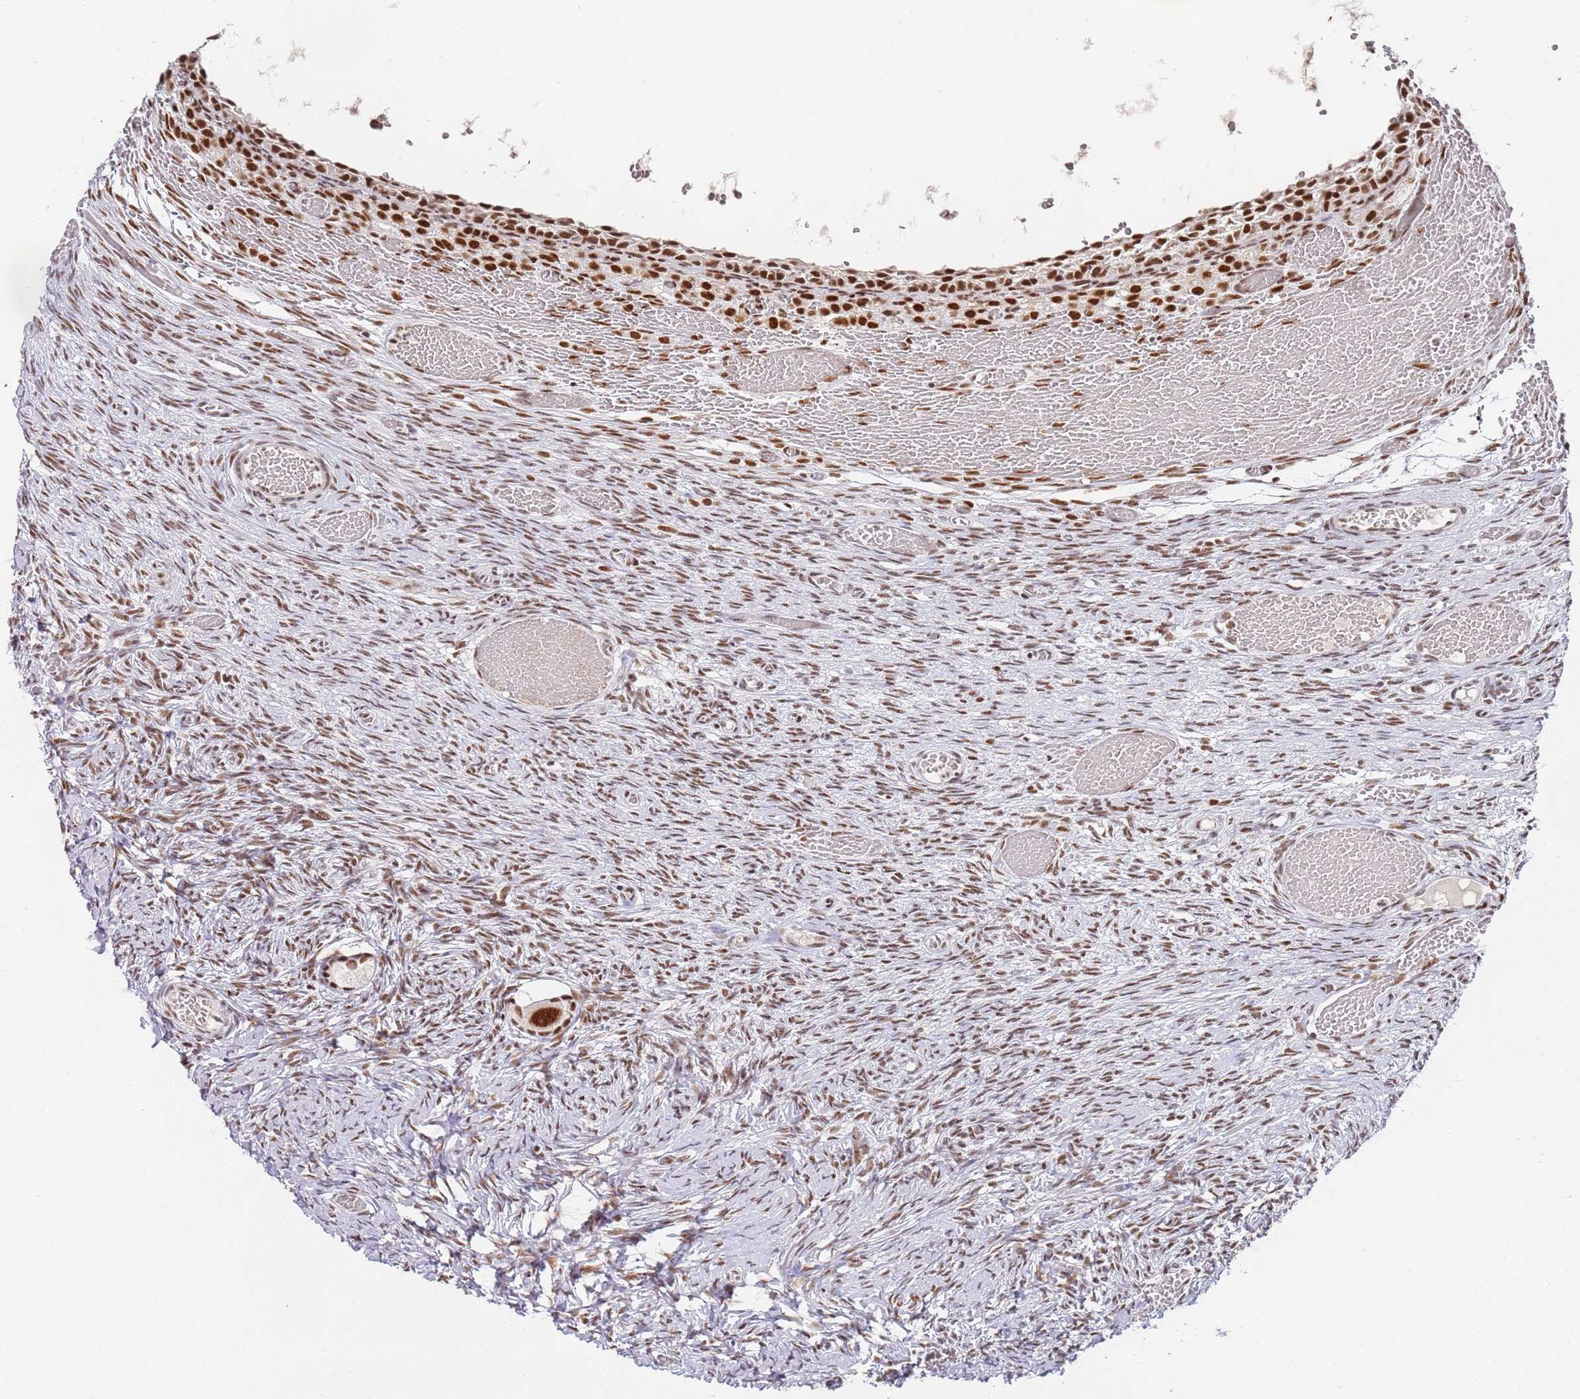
{"staining": {"intensity": "strong", "quantity": ">75%", "location": "nuclear"}, "tissue": "ovary", "cell_type": "Follicle cells", "image_type": "normal", "snomed": [{"axis": "morphology", "description": "Adenocarcinoma, NOS"}, {"axis": "topography", "description": "Endometrium"}], "caption": "Follicle cells reveal strong nuclear positivity in about >75% of cells in normal ovary. (IHC, brightfield microscopy, high magnification).", "gene": "AKAP8L", "patient": {"sex": "female", "age": 32}}